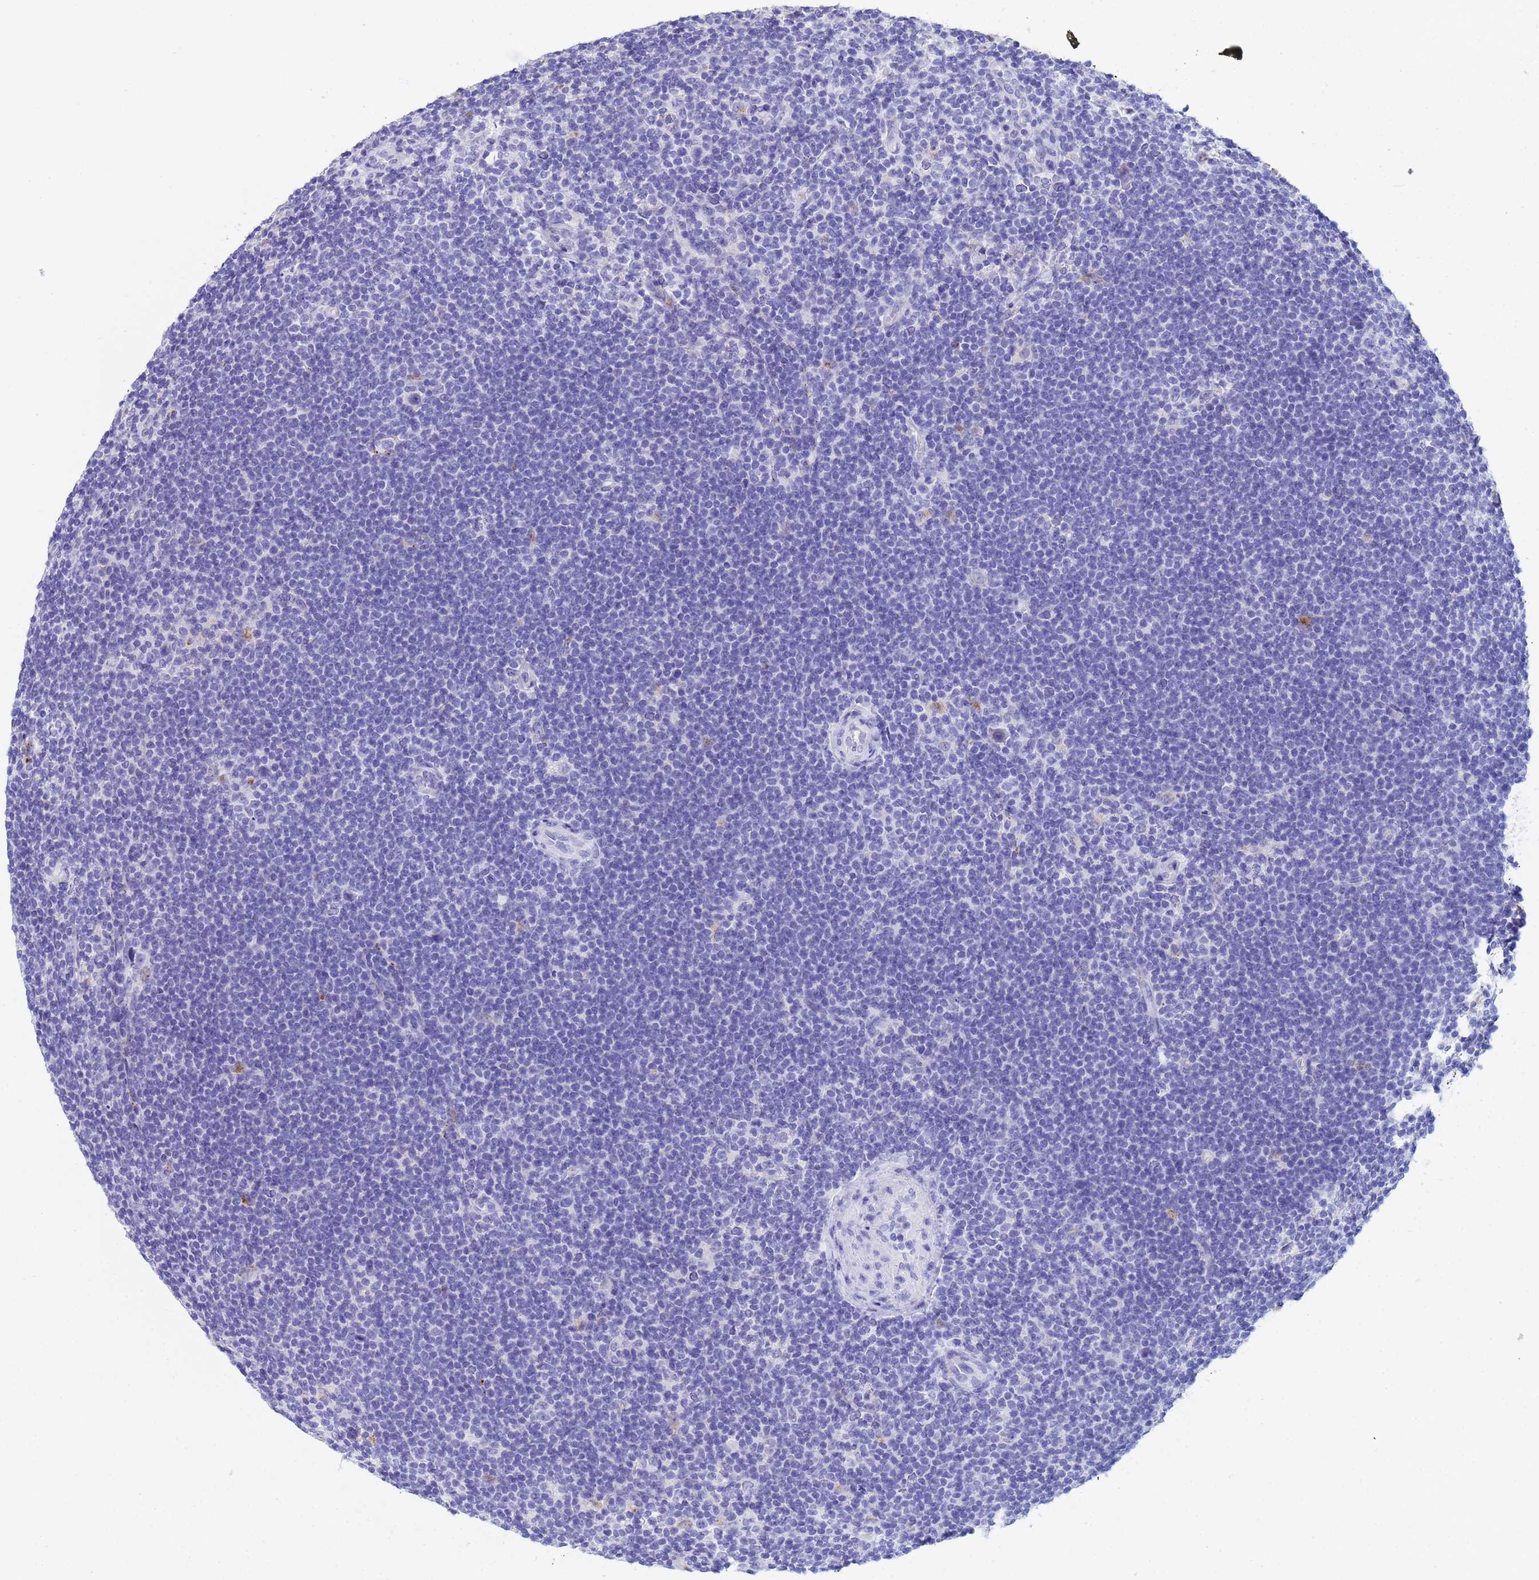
{"staining": {"intensity": "negative", "quantity": "none", "location": "none"}, "tissue": "lymphoma", "cell_type": "Tumor cells", "image_type": "cancer", "snomed": [{"axis": "morphology", "description": "Hodgkin's disease, NOS"}, {"axis": "topography", "description": "Lymph node"}], "caption": "Lymphoma stained for a protein using immunohistochemistry (IHC) exhibits no expression tumor cells.", "gene": "CSTB", "patient": {"sex": "female", "age": 57}}